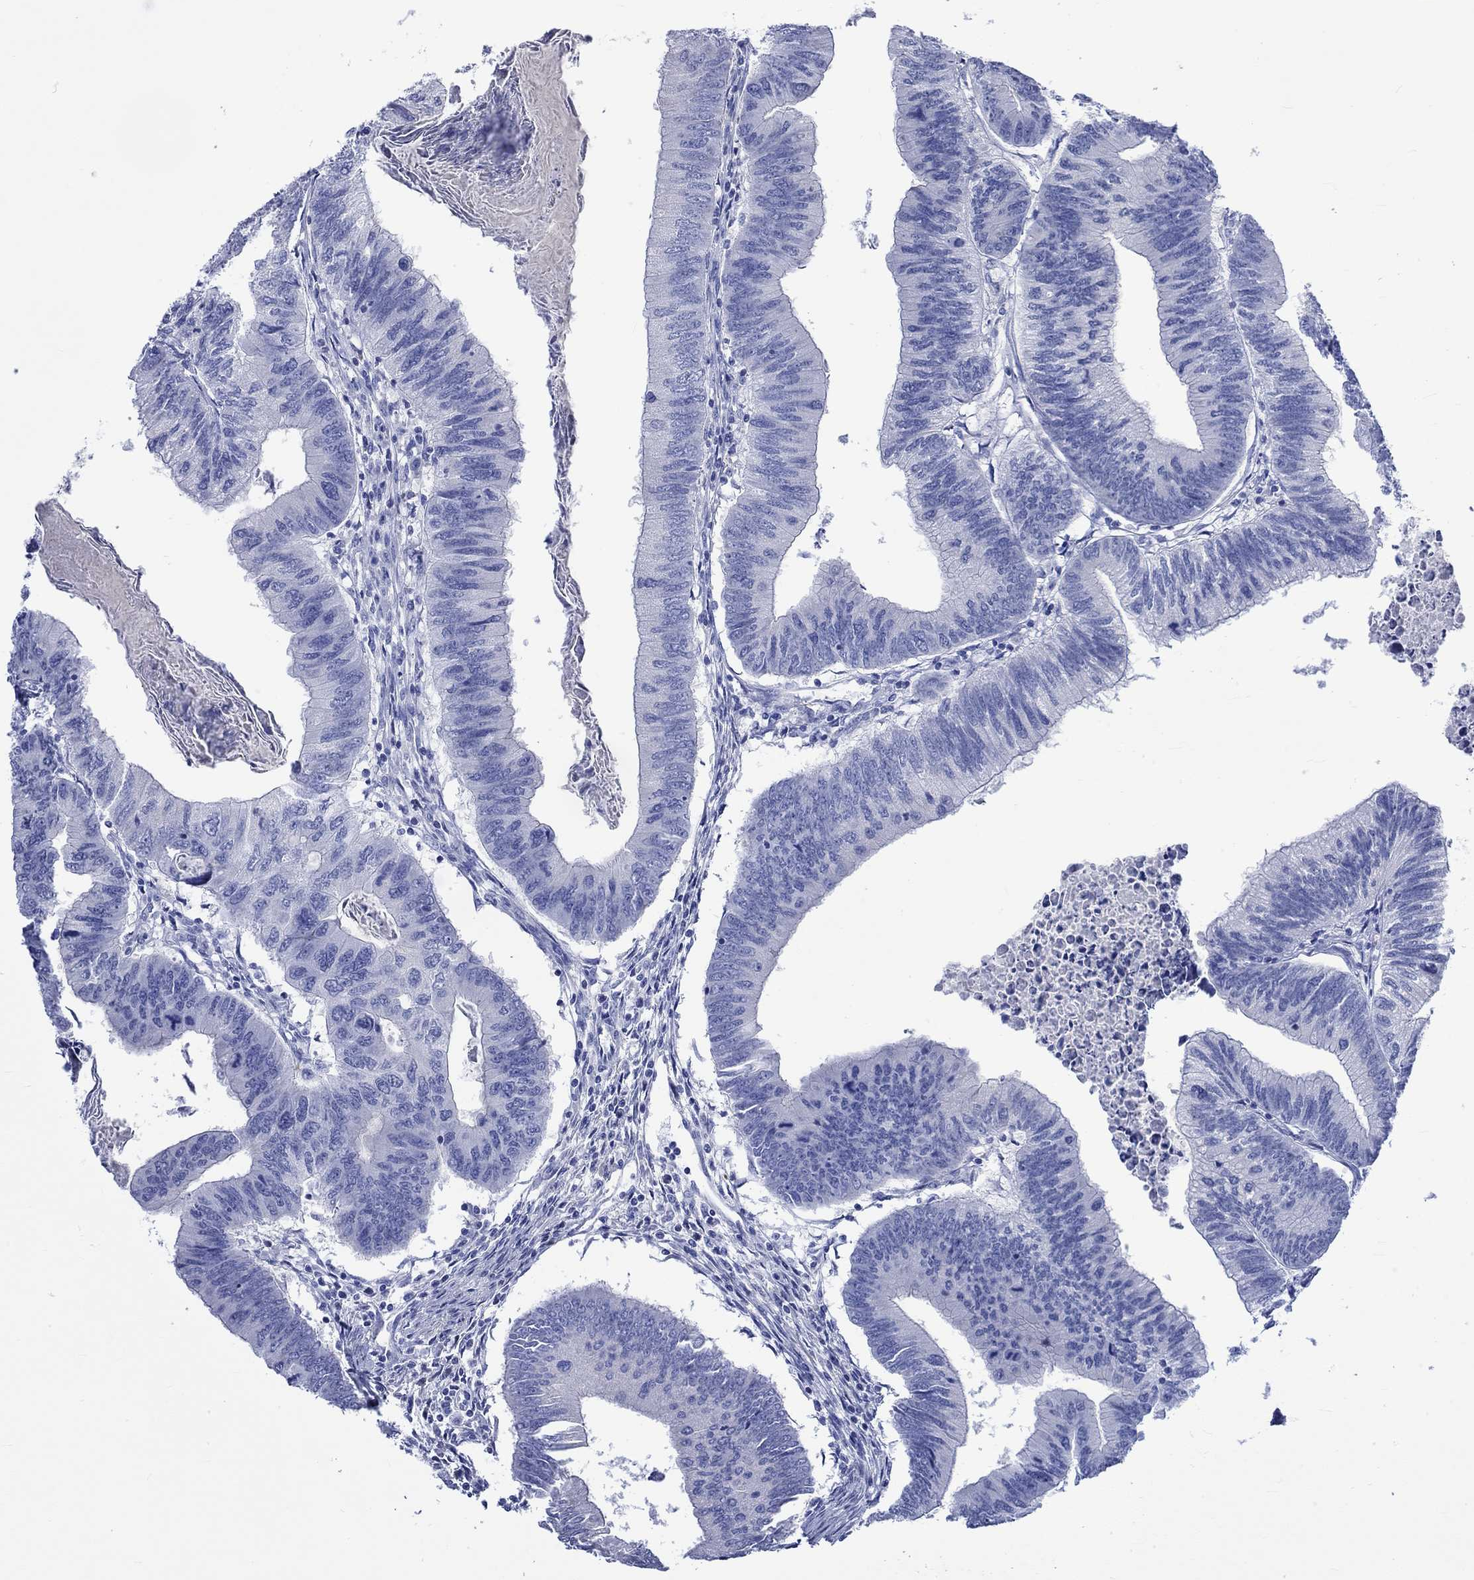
{"staining": {"intensity": "negative", "quantity": "none", "location": "none"}, "tissue": "colorectal cancer", "cell_type": "Tumor cells", "image_type": "cancer", "snomed": [{"axis": "morphology", "description": "Adenocarcinoma, NOS"}, {"axis": "topography", "description": "Colon"}], "caption": "Tumor cells show no significant positivity in adenocarcinoma (colorectal).", "gene": "NRIP3", "patient": {"sex": "male", "age": 53}}